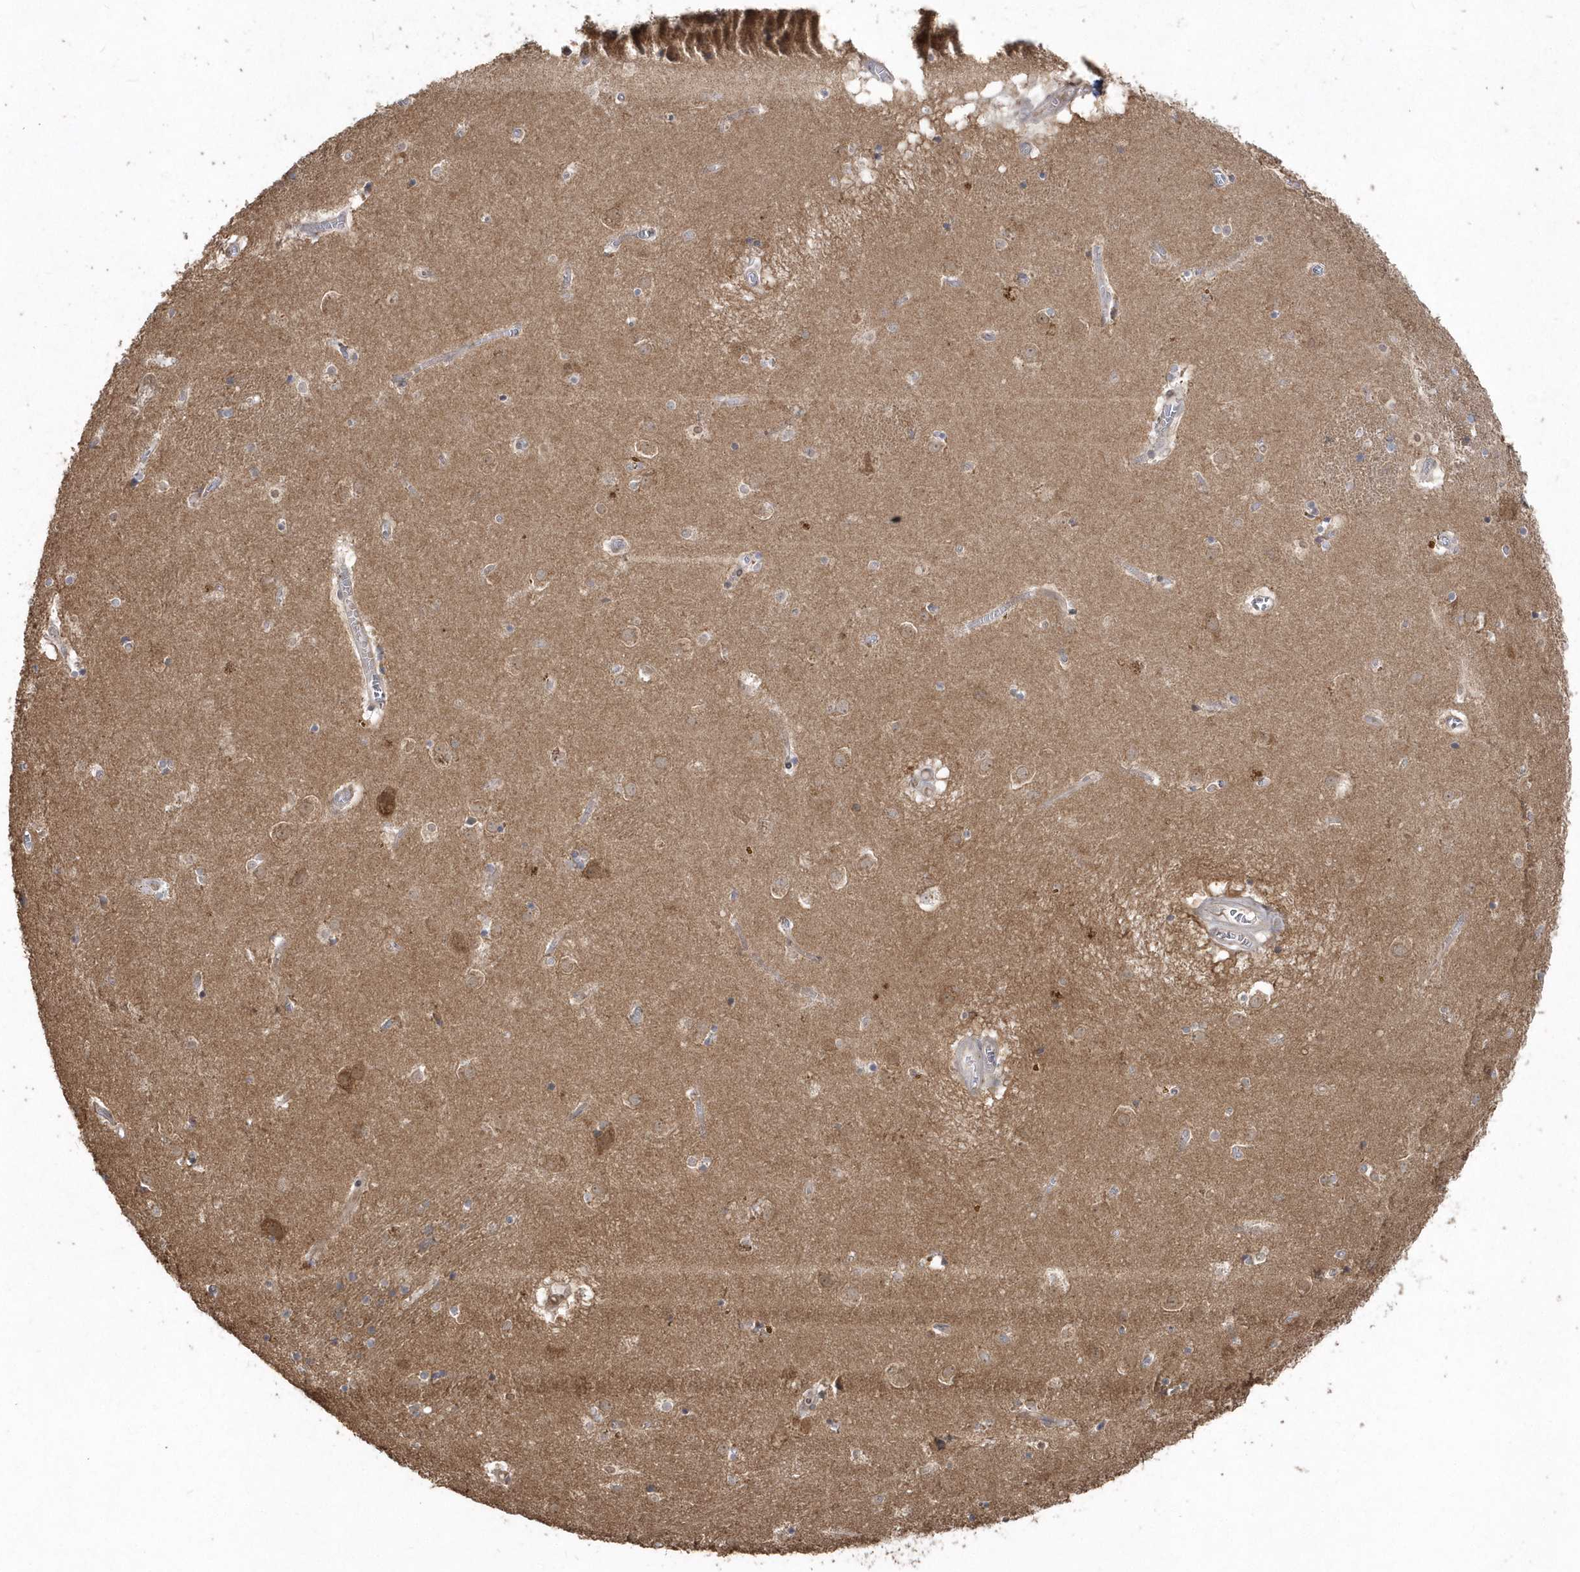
{"staining": {"intensity": "weak", "quantity": "<25%", "location": "cytoplasmic/membranous"}, "tissue": "caudate", "cell_type": "Glial cells", "image_type": "normal", "snomed": [{"axis": "morphology", "description": "Normal tissue, NOS"}, {"axis": "topography", "description": "Lateral ventricle wall"}], "caption": "This histopathology image is of normal caudate stained with immunohistochemistry to label a protein in brown with the nuclei are counter-stained blue. There is no staining in glial cells. (DAB (3,3'-diaminobenzidine) IHC with hematoxylin counter stain).", "gene": "GEMIN6", "patient": {"sex": "male", "age": 70}}